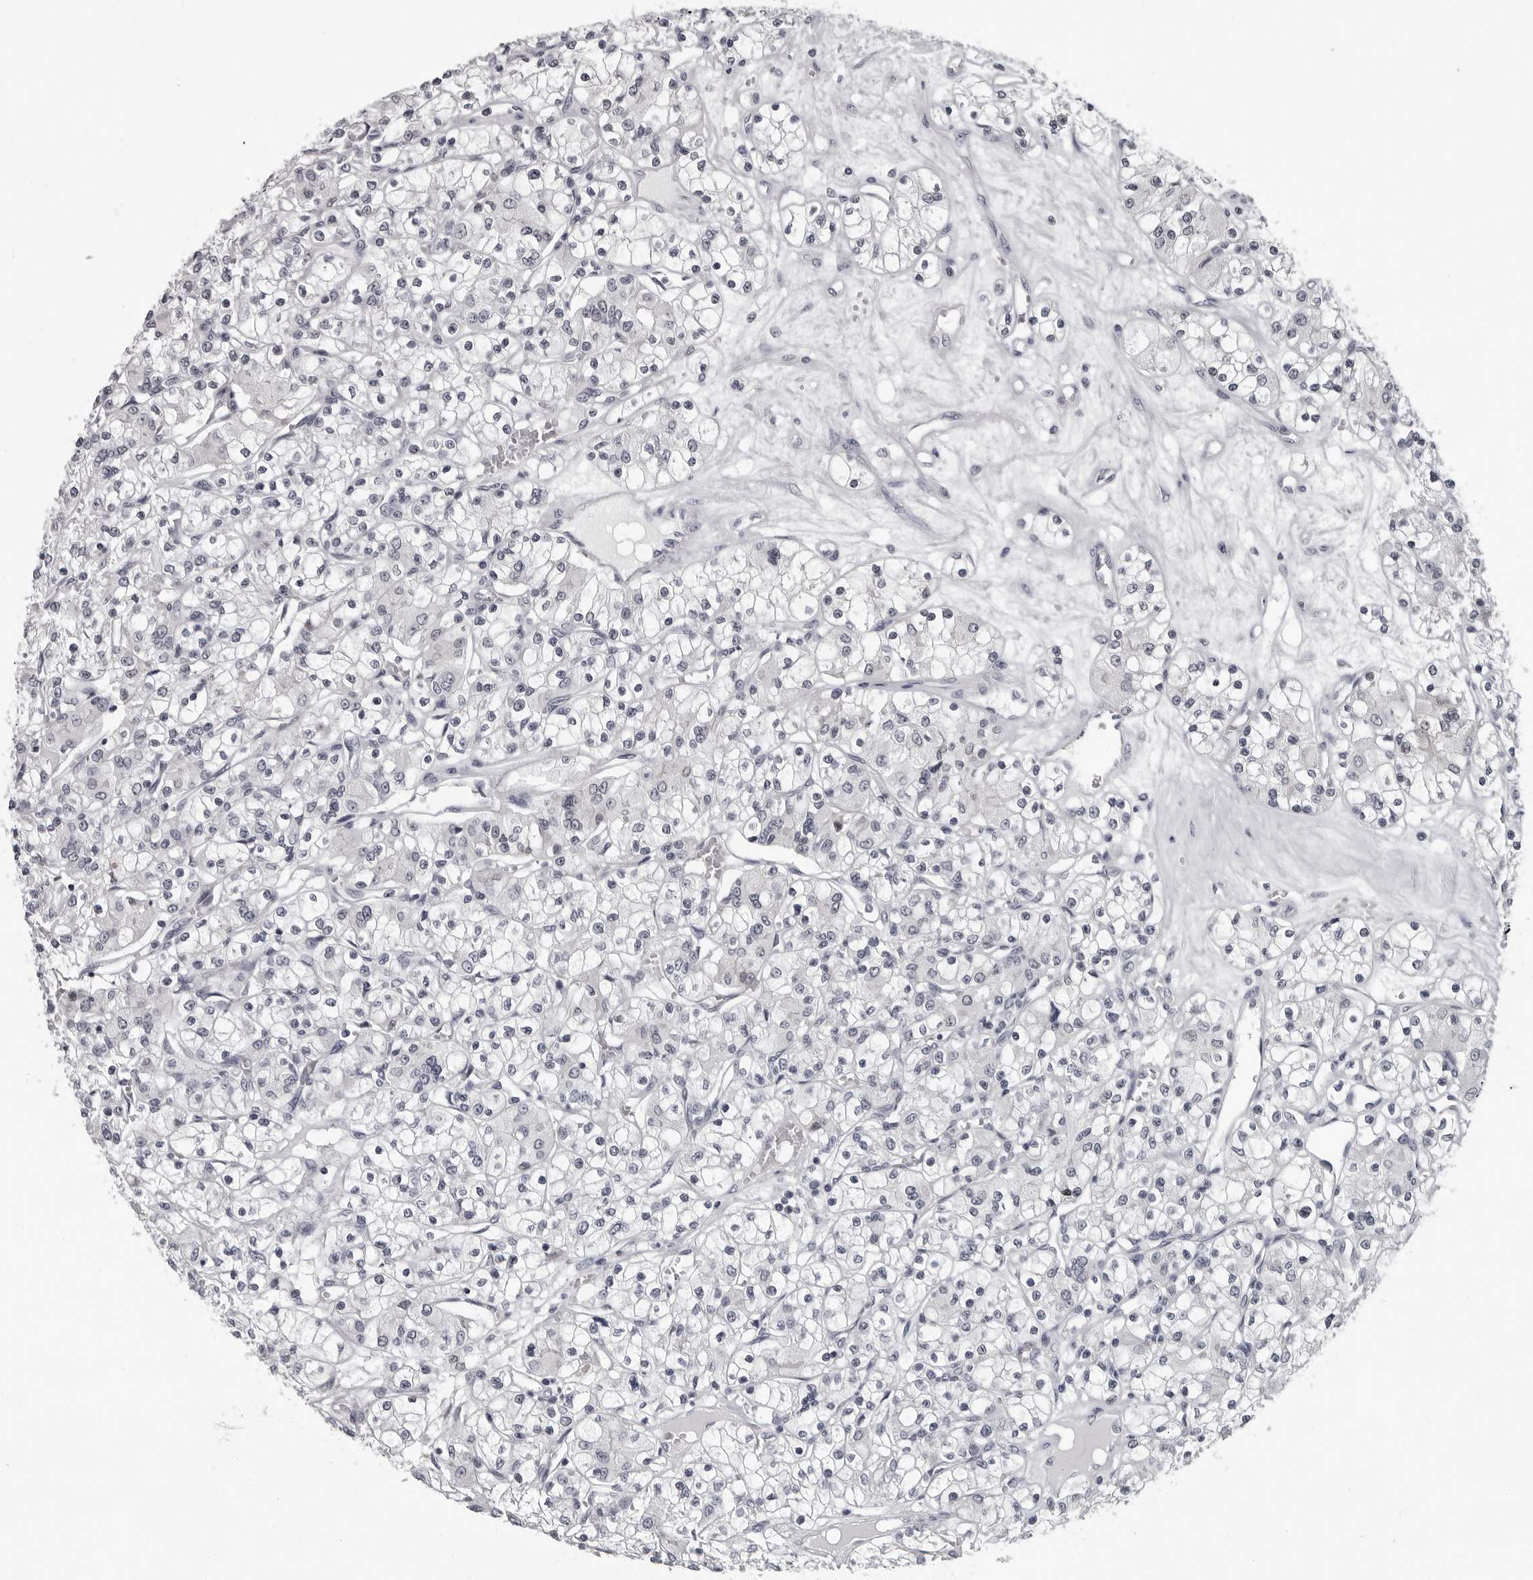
{"staining": {"intensity": "negative", "quantity": "none", "location": "none"}, "tissue": "renal cancer", "cell_type": "Tumor cells", "image_type": "cancer", "snomed": [{"axis": "morphology", "description": "Adenocarcinoma, NOS"}, {"axis": "topography", "description": "Kidney"}], "caption": "There is no significant expression in tumor cells of adenocarcinoma (renal).", "gene": "LZIC", "patient": {"sex": "female", "age": 59}}